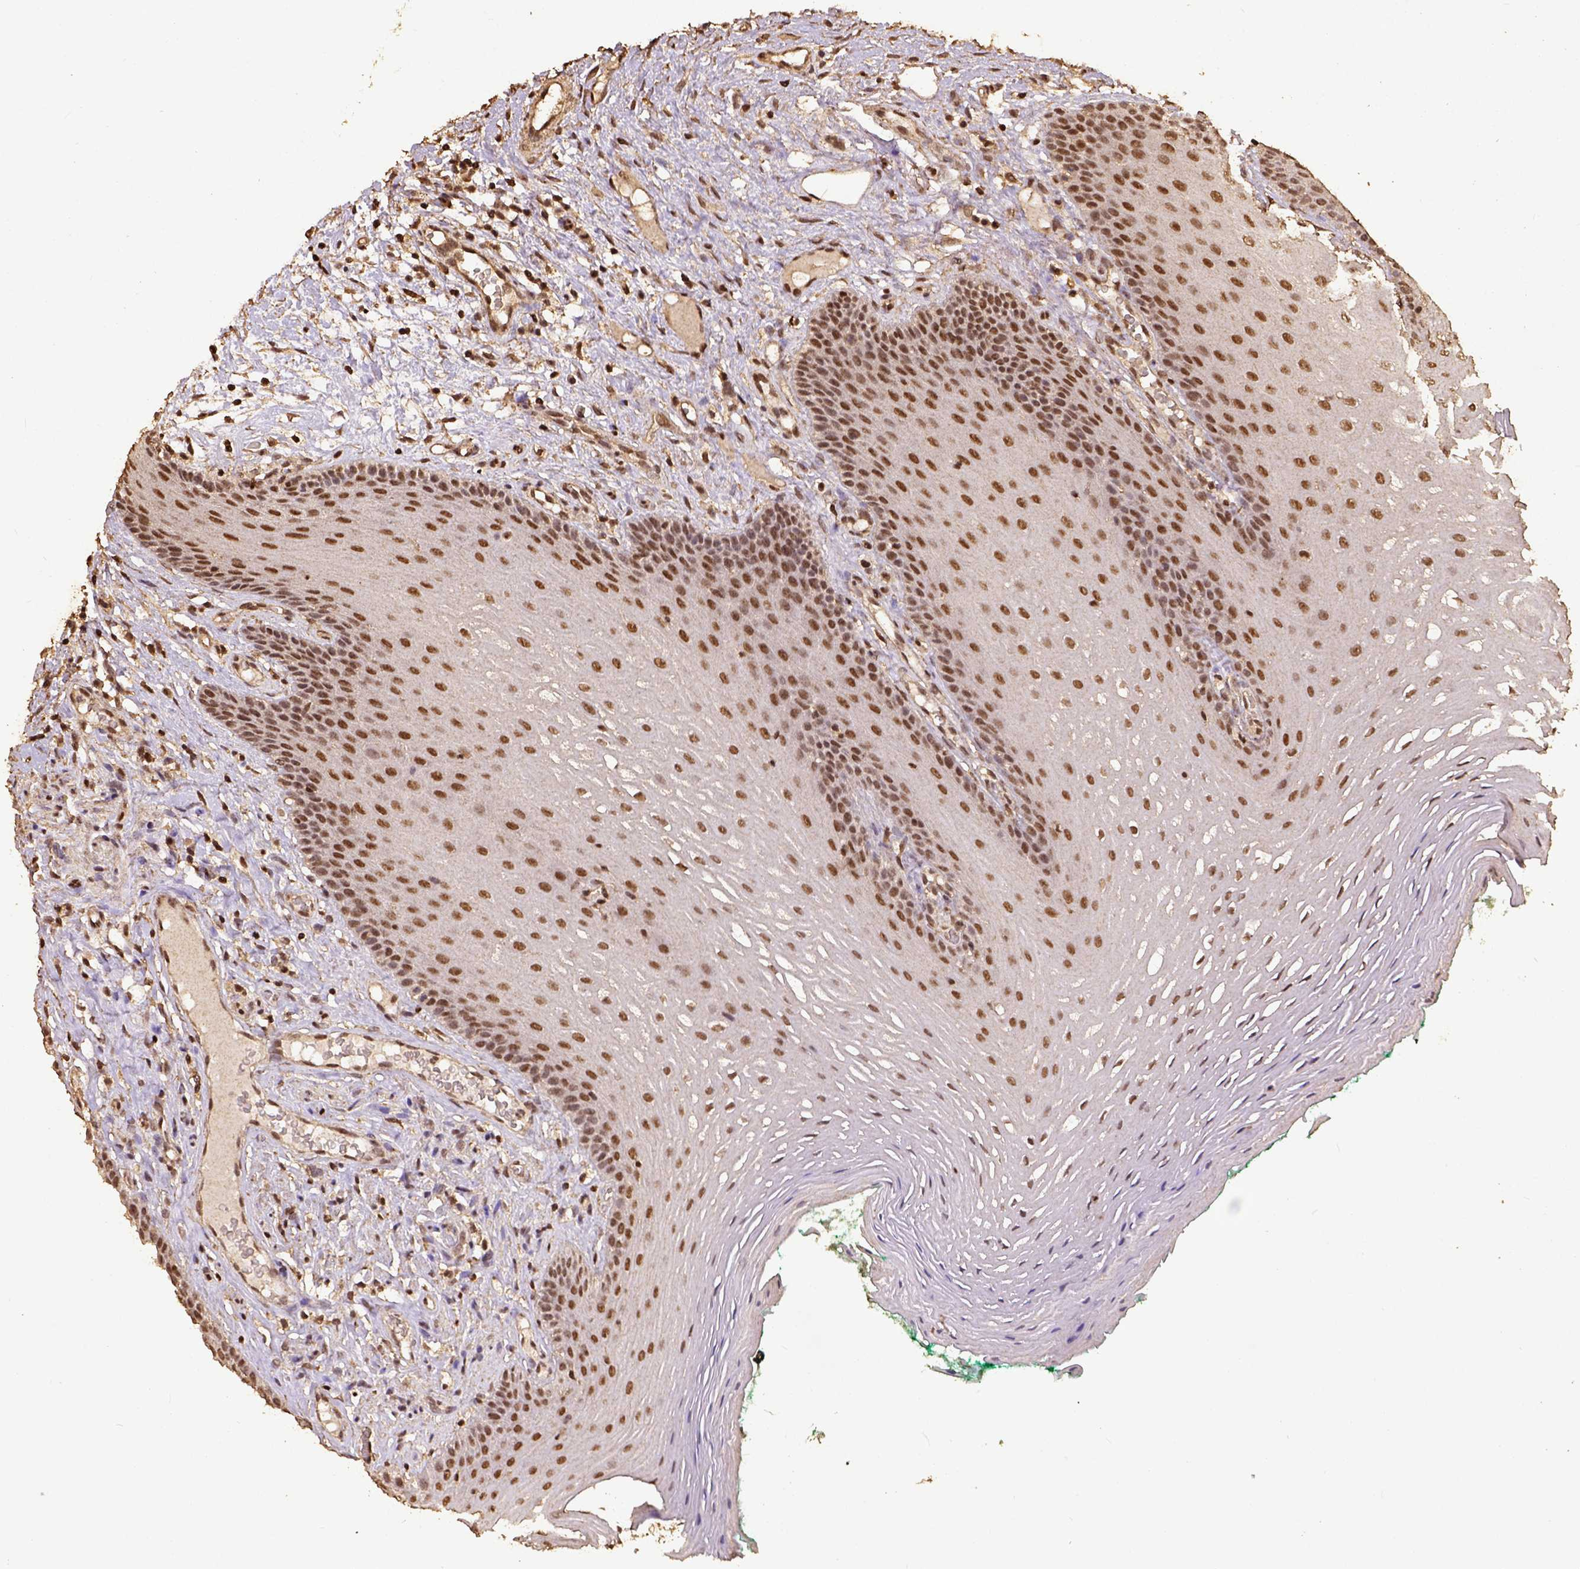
{"staining": {"intensity": "moderate", "quantity": ">75%", "location": "nuclear"}, "tissue": "oral mucosa", "cell_type": "Squamous epithelial cells", "image_type": "normal", "snomed": [{"axis": "morphology", "description": "Normal tissue, NOS"}, {"axis": "morphology", "description": "Squamous cell carcinoma, NOS"}, {"axis": "topography", "description": "Oral tissue"}, {"axis": "topography", "description": "Head-Neck"}], "caption": "The immunohistochemical stain shows moderate nuclear staining in squamous epithelial cells of benign oral mucosa. (DAB (3,3'-diaminobenzidine) IHC, brown staining for protein, blue staining for nuclei).", "gene": "NACC1", "patient": {"sex": "male", "age": 78}}